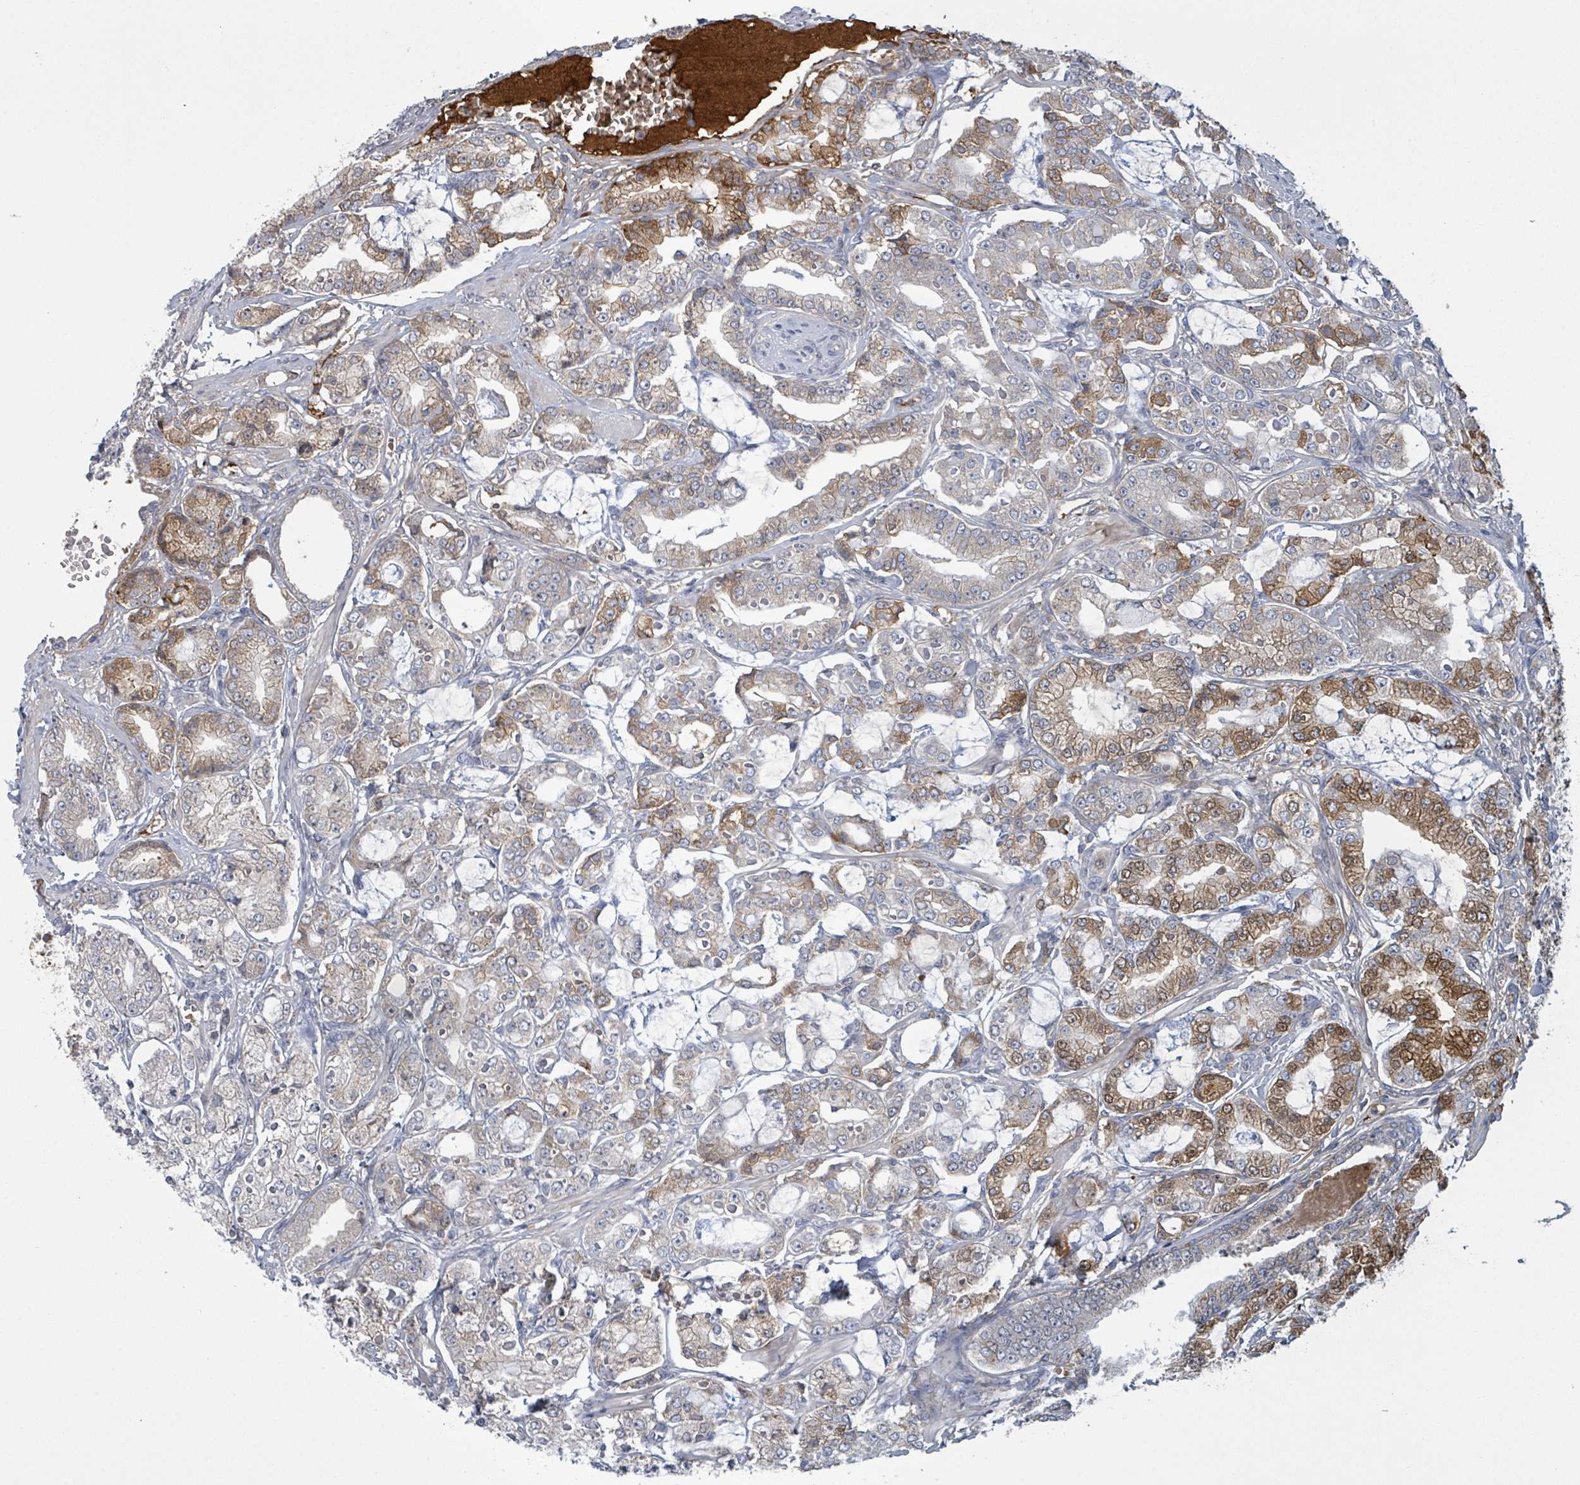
{"staining": {"intensity": "moderate", "quantity": "<25%", "location": "cytoplasmic/membranous"}, "tissue": "prostate cancer", "cell_type": "Tumor cells", "image_type": "cancer", "snomed": [{"axis": "morphology", "description": "Adenocarcinoma, High grade"}, {"axis": "topography", "description": "Prostate"}], "caption": "Human prostate high-grade adenocarcinoma stained with a brown dye shows moderate cytoplasmic/membranous positive positivity in approximately <25% of tumor cells.", "gene": "GRM8", "patient": {"sex": "male", "age": 71}}